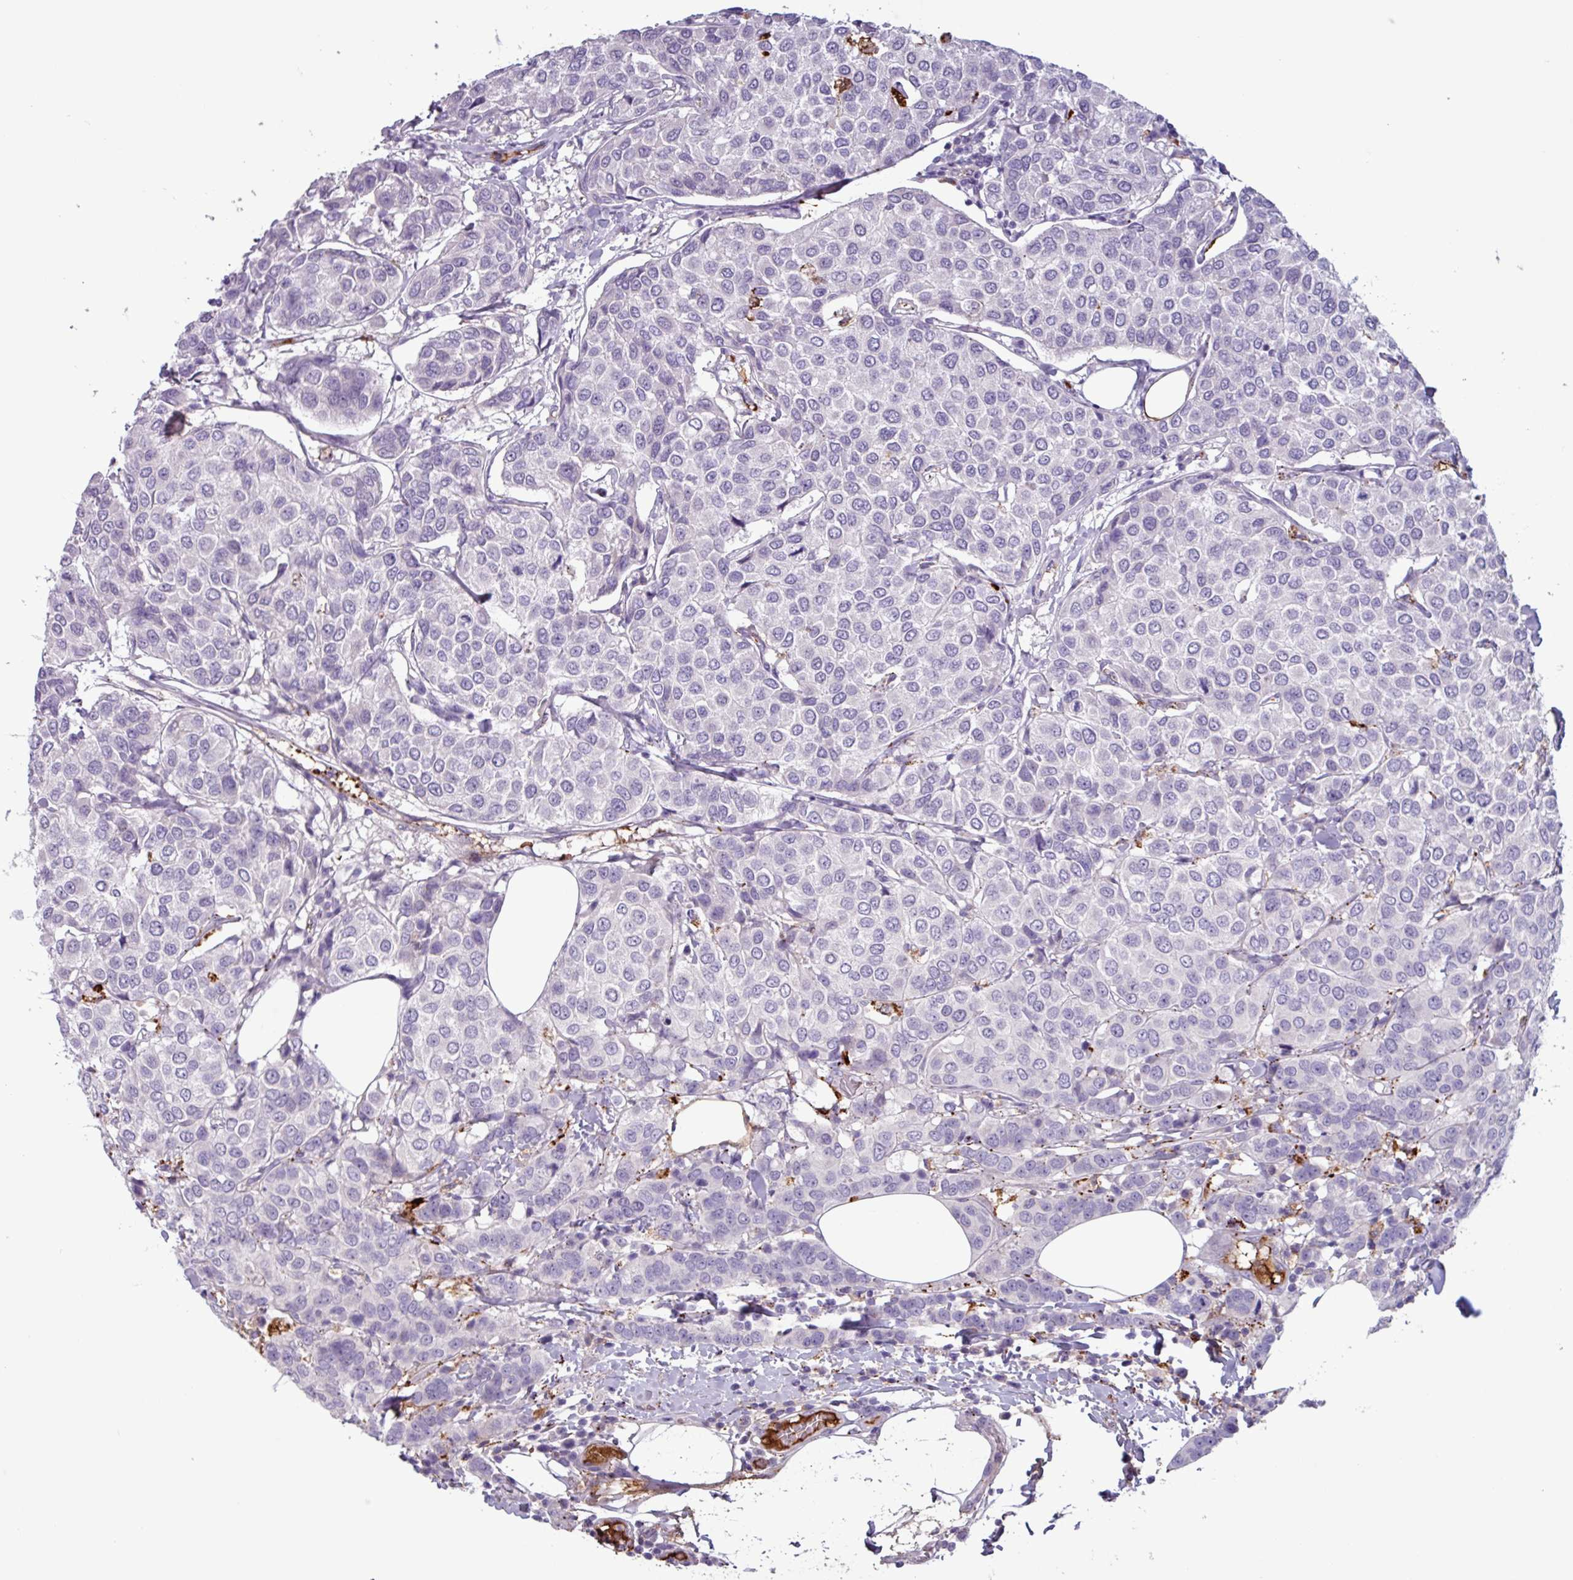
{"staining": {"intensity": "negative", "quantity": "none", "location": "none"}, "tissue": "breast cancer", "cell_type": "Tumor cells", "image_type": "cancer", "snomed": [{"axis": "morphology", "description": "Duct carcinoma"}, {"axis": "topography", "description": "Breast"}], "caption": "High power microscopy histopathology image of an immunohistochemistry (IHC) micrograph of invasive ductal carcinoma (breast), revealing no significant staining in tumor cells.", "gene": "PLIN2", "patient": {"sex": "female", "age": 55}}